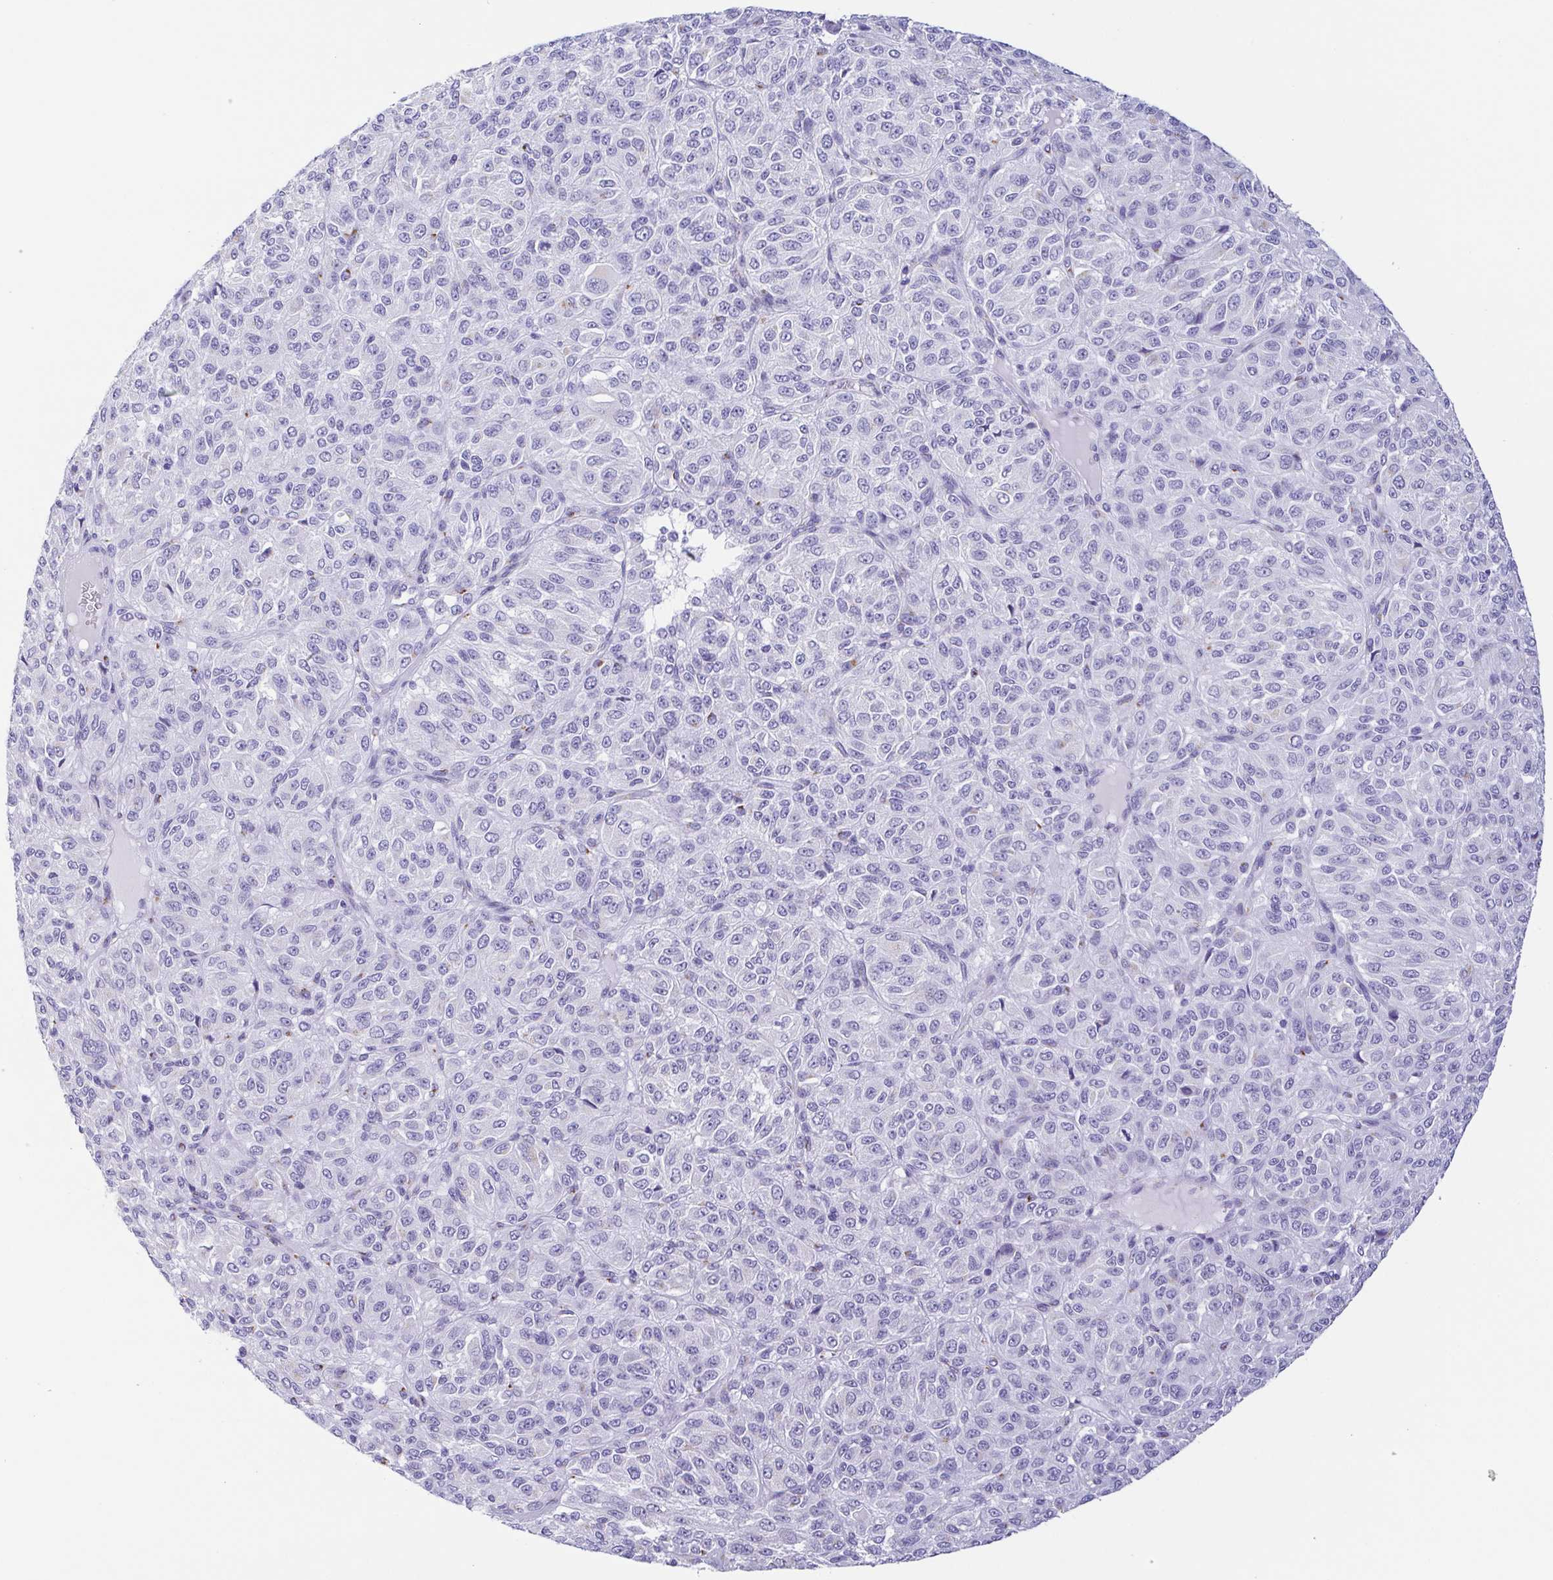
{"staining": {"intensity": "negative", "quantity": "none", "location": "none"}, "tissue": "melanoma", "cell_type": "Tumor cells", "image_type": "cancer", "snomed": [{"axis": "morphology", "description": "Malignant melanoma, Metastatic site"}, {"axis": "topography", "description": "Brain"}], "caption": "Immunohistochemistry photomicrograph of neoplastic tissue: melanoma stained with DAB (3,3'-diaminobenzidine) displays no significant protein positivity in tumor cells. The staining was performed using DAB to visualize the protein expression in brown, while the nuclei were stained in blue with hematoxylin (Magnification: 20x).", "gene": "SULT1B1", "patient": {"sex": "female", "age": 56}}